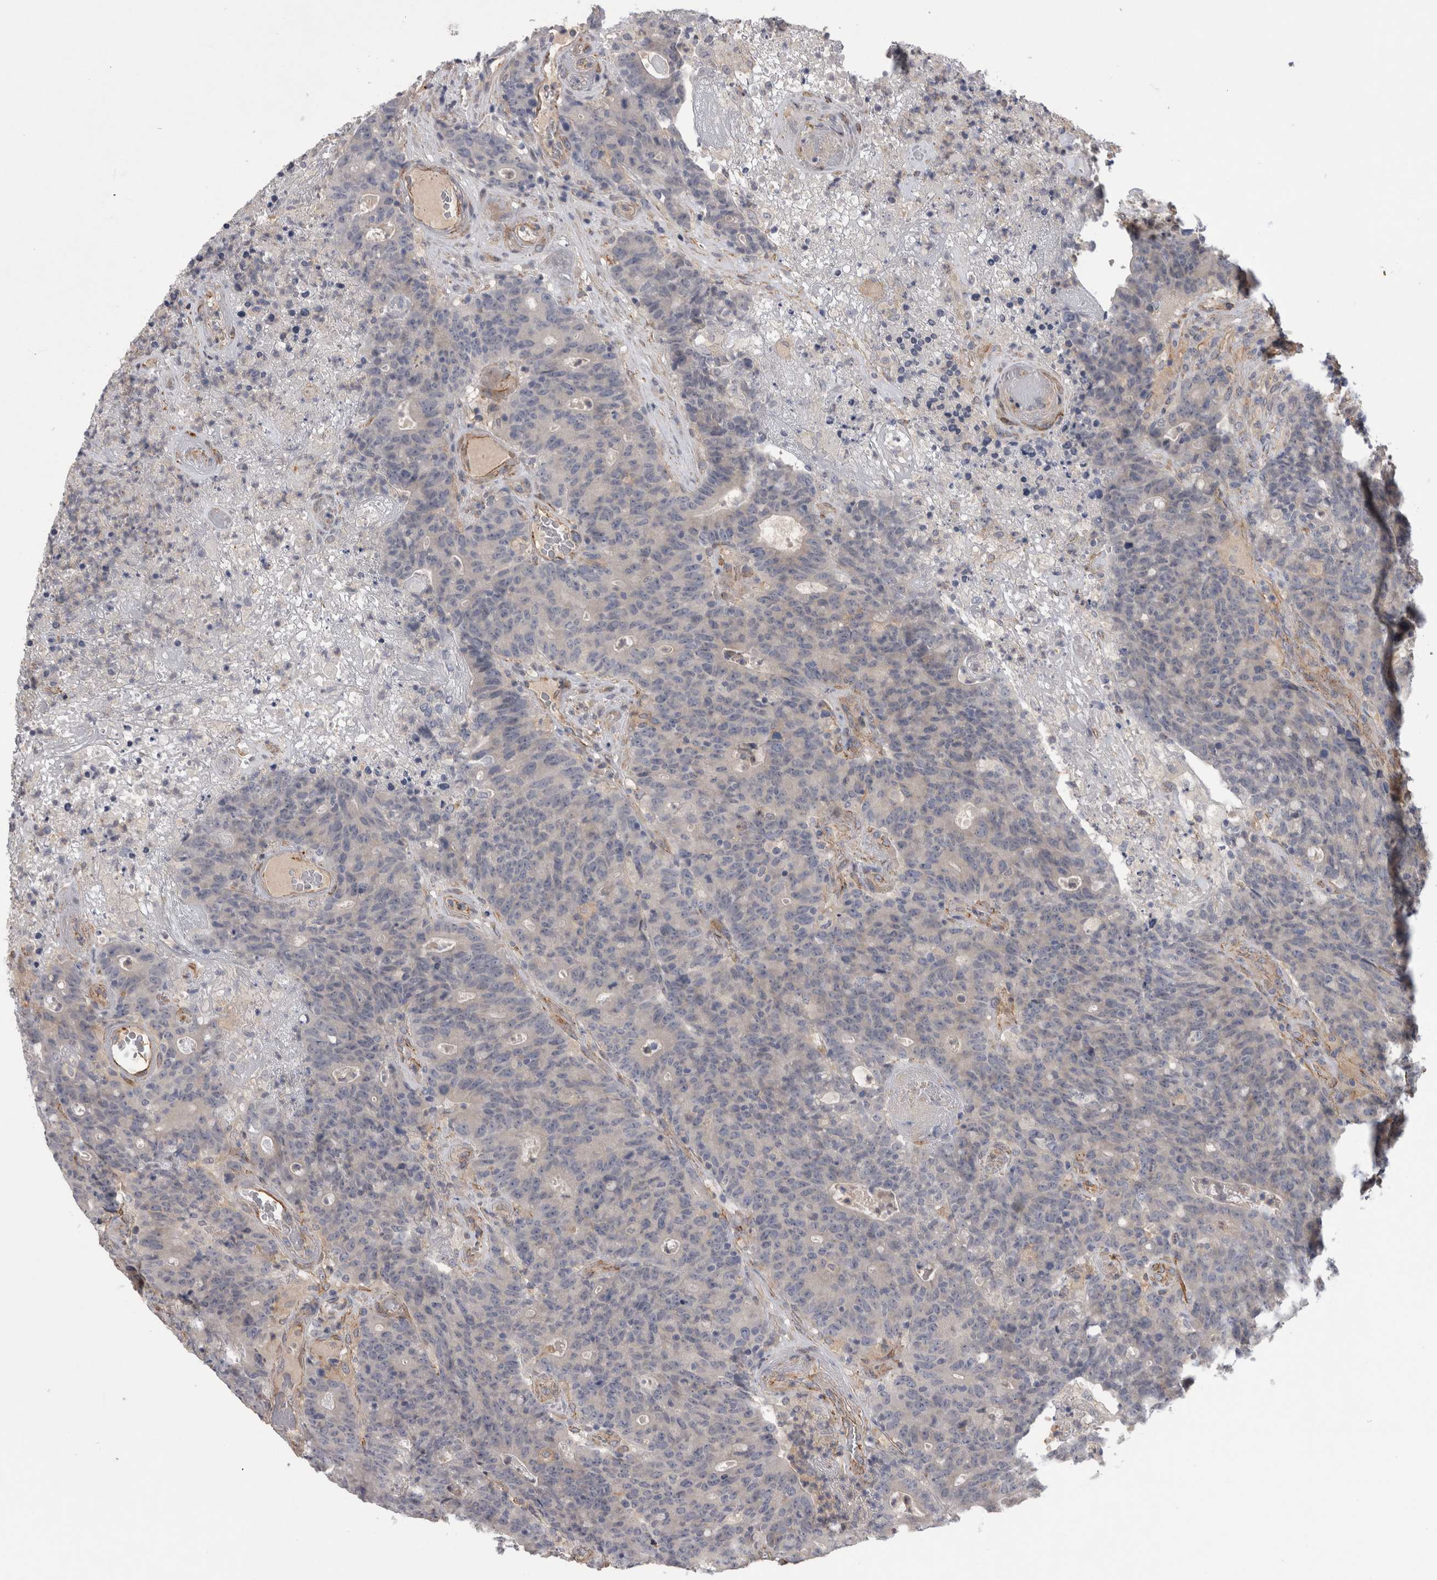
{"staining": {"intensity": "negative", "quantity": "none", "location": "none"}, "tissue": "colorectal cancer", "cell_type": "Tumor cells", "image_type": "cancer", "snomed": [{"axis": "morphology", "description": "Normal tissue, NOS"}, {"axis": "morphology", "description": "Adenocarcinoma, NOS"}, {"axis": "topography", "description": "Colon"}], "caption": "Adenocarcinoma (colorectal) stained for a protein using immunohistochemistry reveals no expression tumor cells.", "gene": "ANKFY1", "patient": {"sex": "female", "age": 75}}